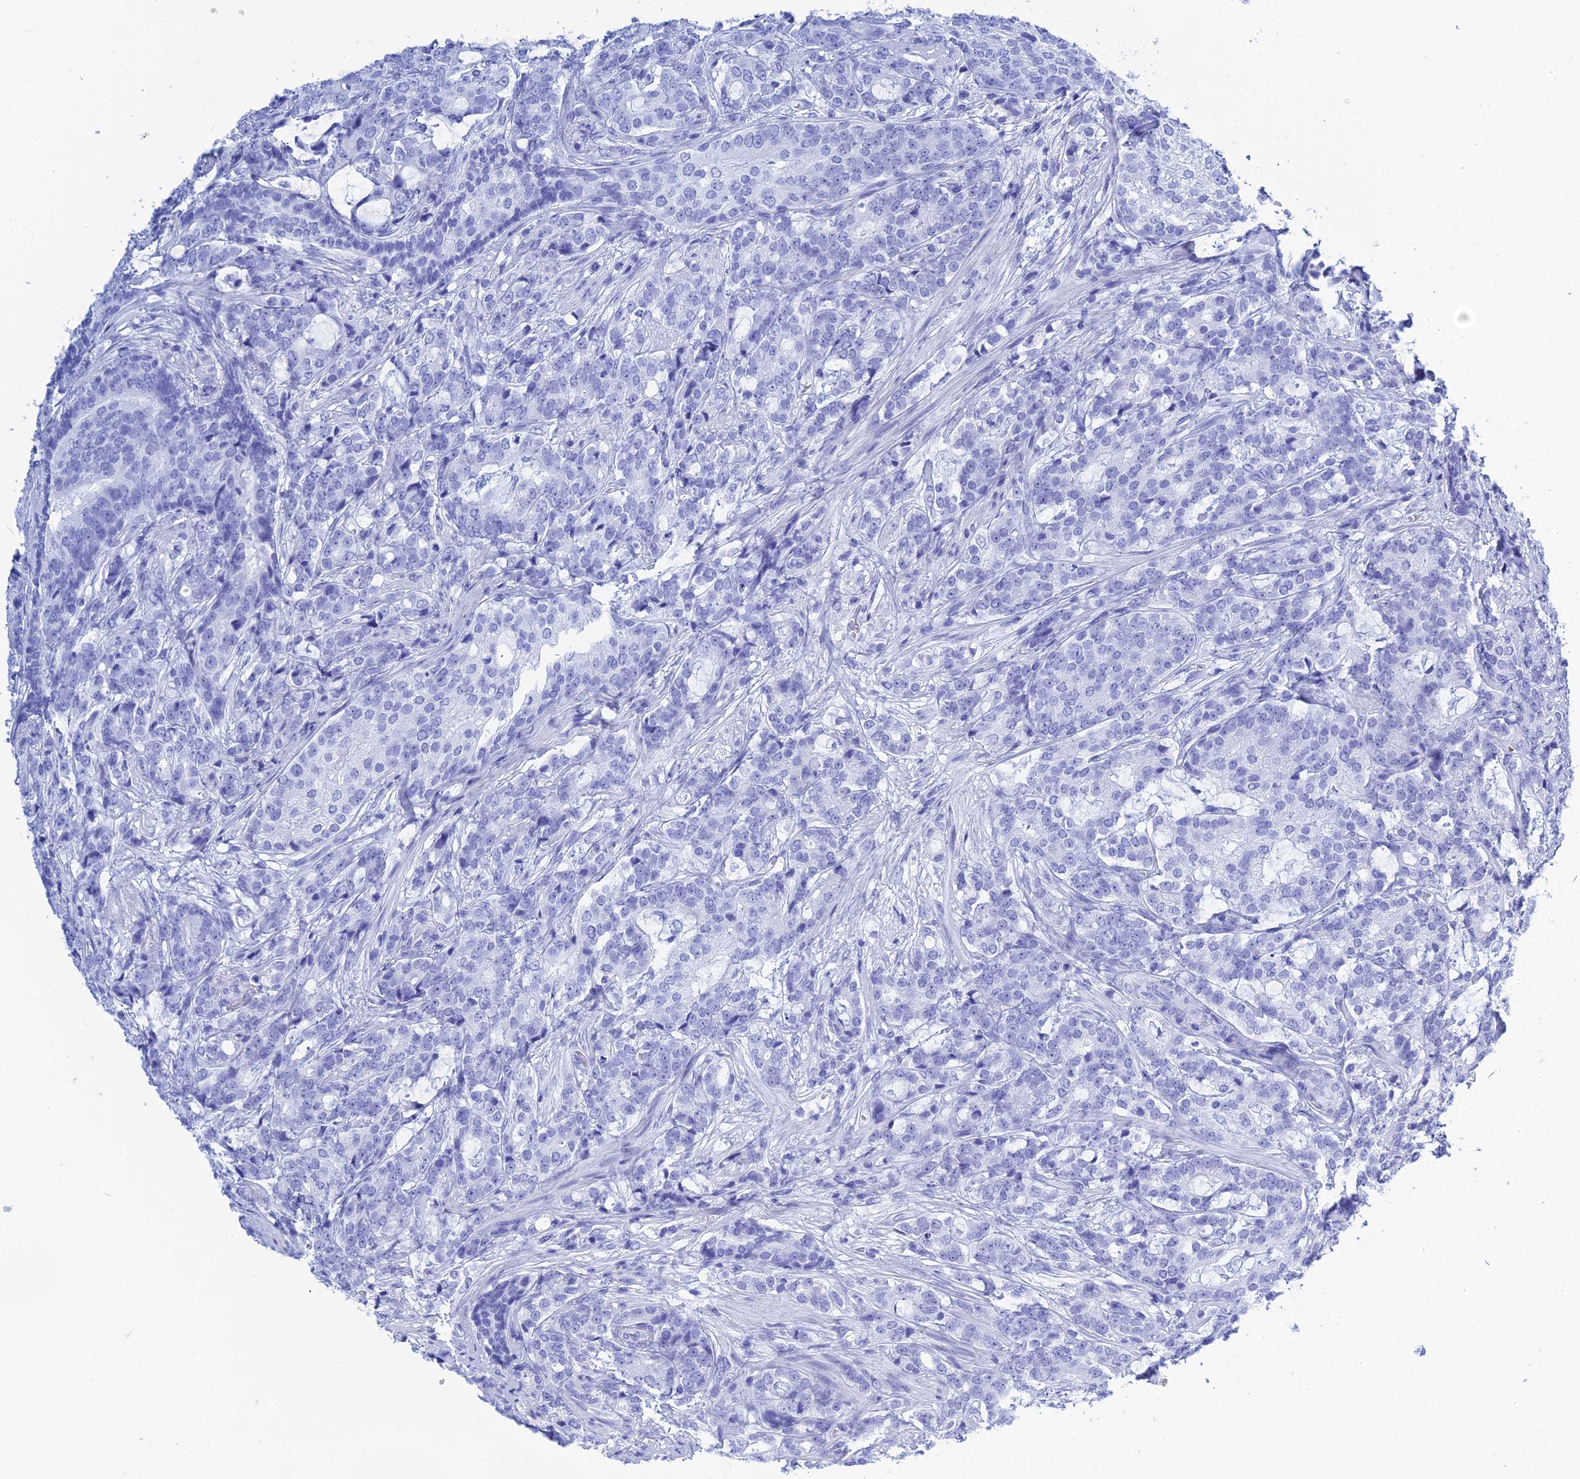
{"staining": {"intensity": "negative", "quantity": "none", "location": "none"}, "tissue": "prostate cancer", "cell_type": "Tumor cells", "image_type": "cancer", "snomed": [{"axis": "morphology", "description": "Adenocarcinoma, High grade"}, {"axis": "topography", "description": "Prostate"}], "caption": "Tumor cells are negative for brown protein staining in prostate cancer.", "gene": "TEX101", "patient": {"sex": "male", "age": 67}}